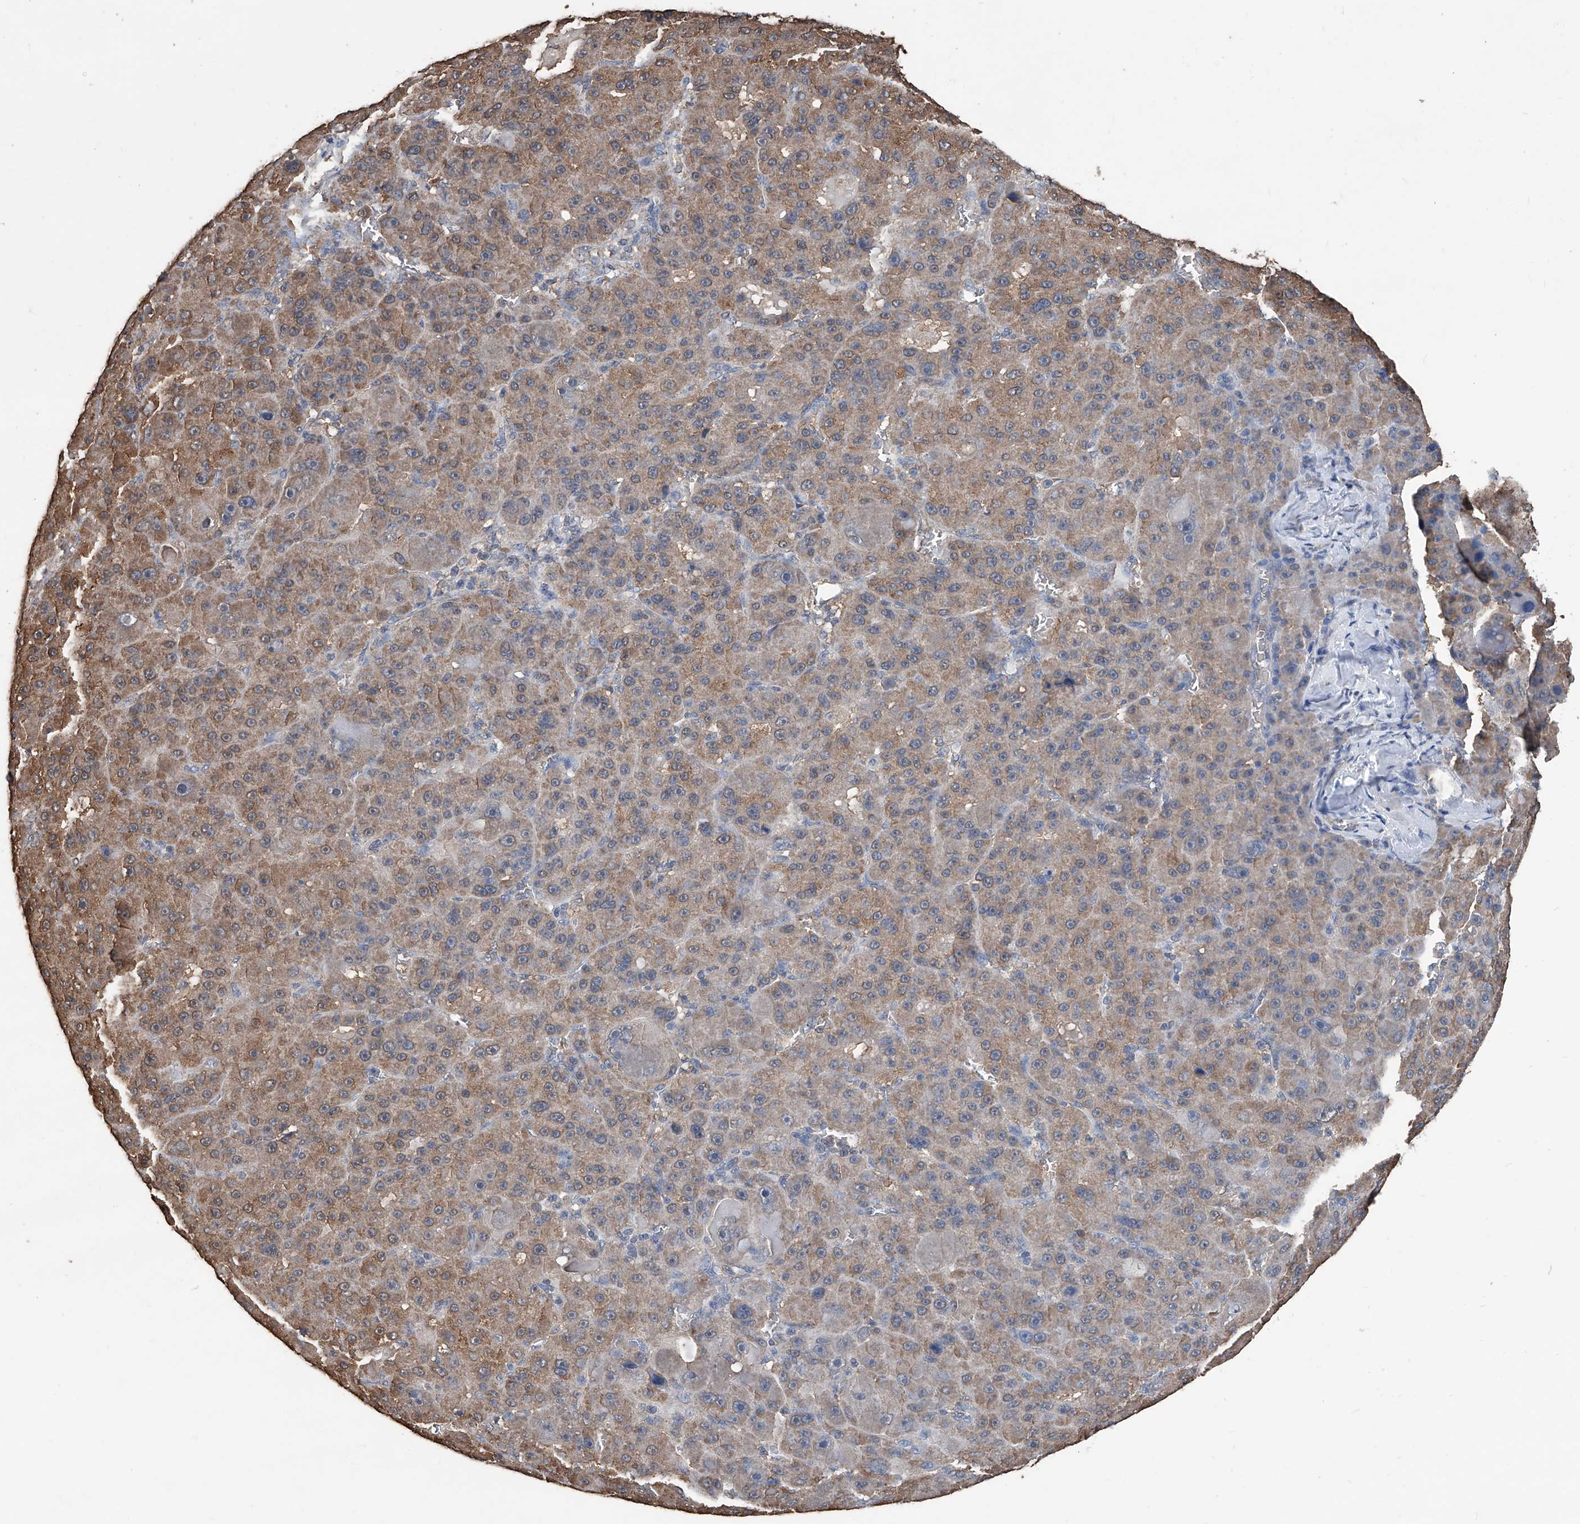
{"staining": {"intensity": "moderate", "quantity": ">75%", "location": "cytoplasmic/membranous"}, "tissue": "liver cancer", "cell_type": "Tumor cells", "image_type": "cancer", "snomed": [{"axis": "morphology", "description": "Carcinoma, Hepatocellular, NOS"}, {"axis": "topography", "description": "Liver"}], "caption": "An immunohistochemistry (IHC) image of tumor tissue is shown. Protein staining in brown highlights moderate cytoplasmic/membranous positivity in liver cancer (hepatocellular carcinoma) within tumor cells. Using DAB (brown) and hematoxylin (blue) stains, captured at high magnification using brightfield microscopy.", "gene": "STARD7", "patient": {"sex": "male", "age": 76}}